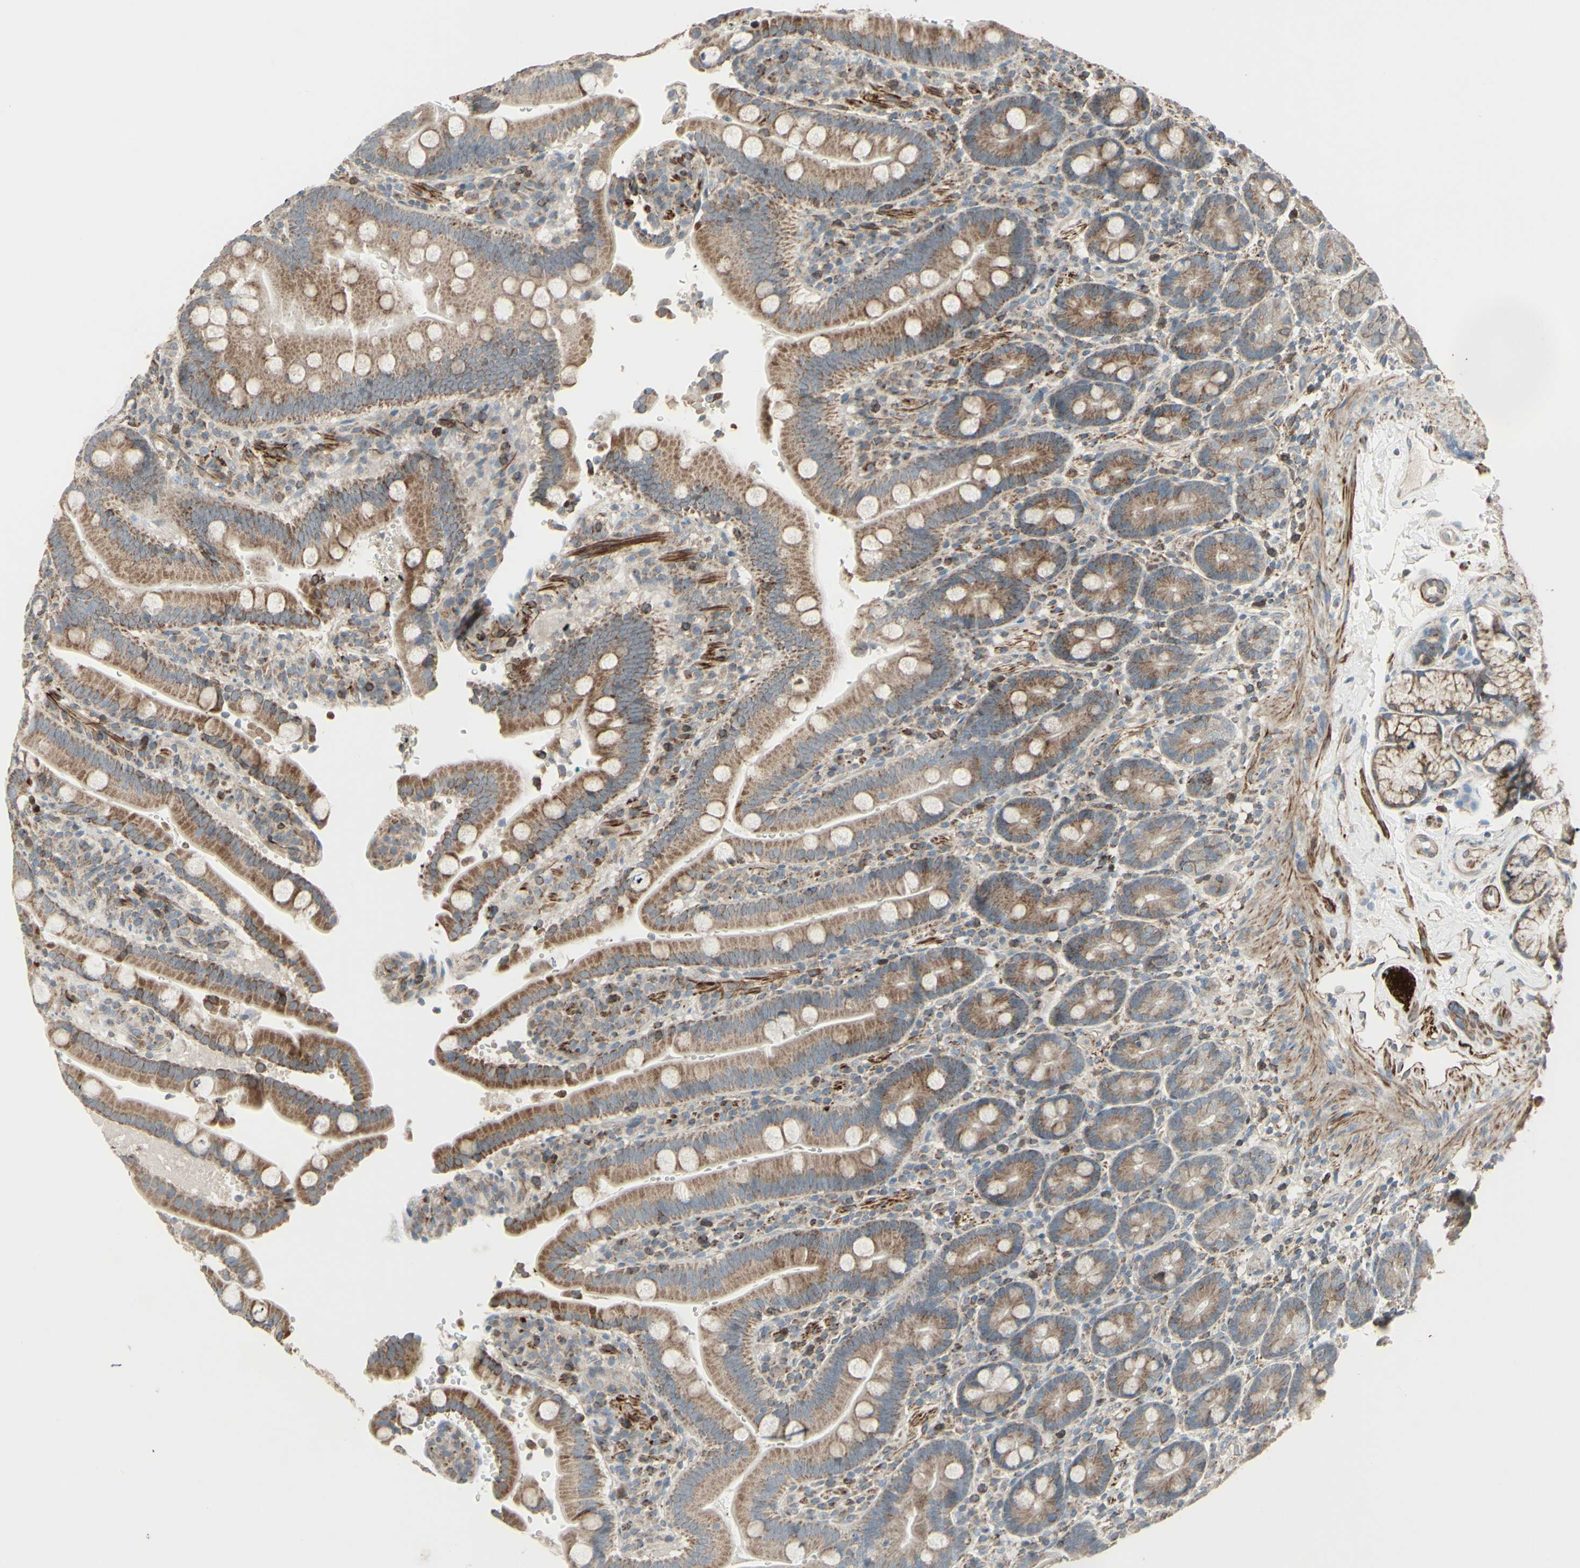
{"staining": {"intensity": "moderate", "quantity": "25%-75%", "location": "cytoplasmic/membranous"}, "tissue": "duodenum", "cell_type": "Glandular cells", "image_type": "normal", "snomed": [{"axis": "morphology", "description": "Normal tissue, NOS"}, {"axis": "topography", "description": "Small intestine, NOS"}], "caption": "Immunohistochemistry (DAB (3,3'-diaminobenzidine)) staining of benign human duodenum displays moderate cytoplasmic/membranous protein expression in about 25%-75% of glandular cells.", "gene": "FAM171B", "patient": {"sex": "female", "age": 71}}